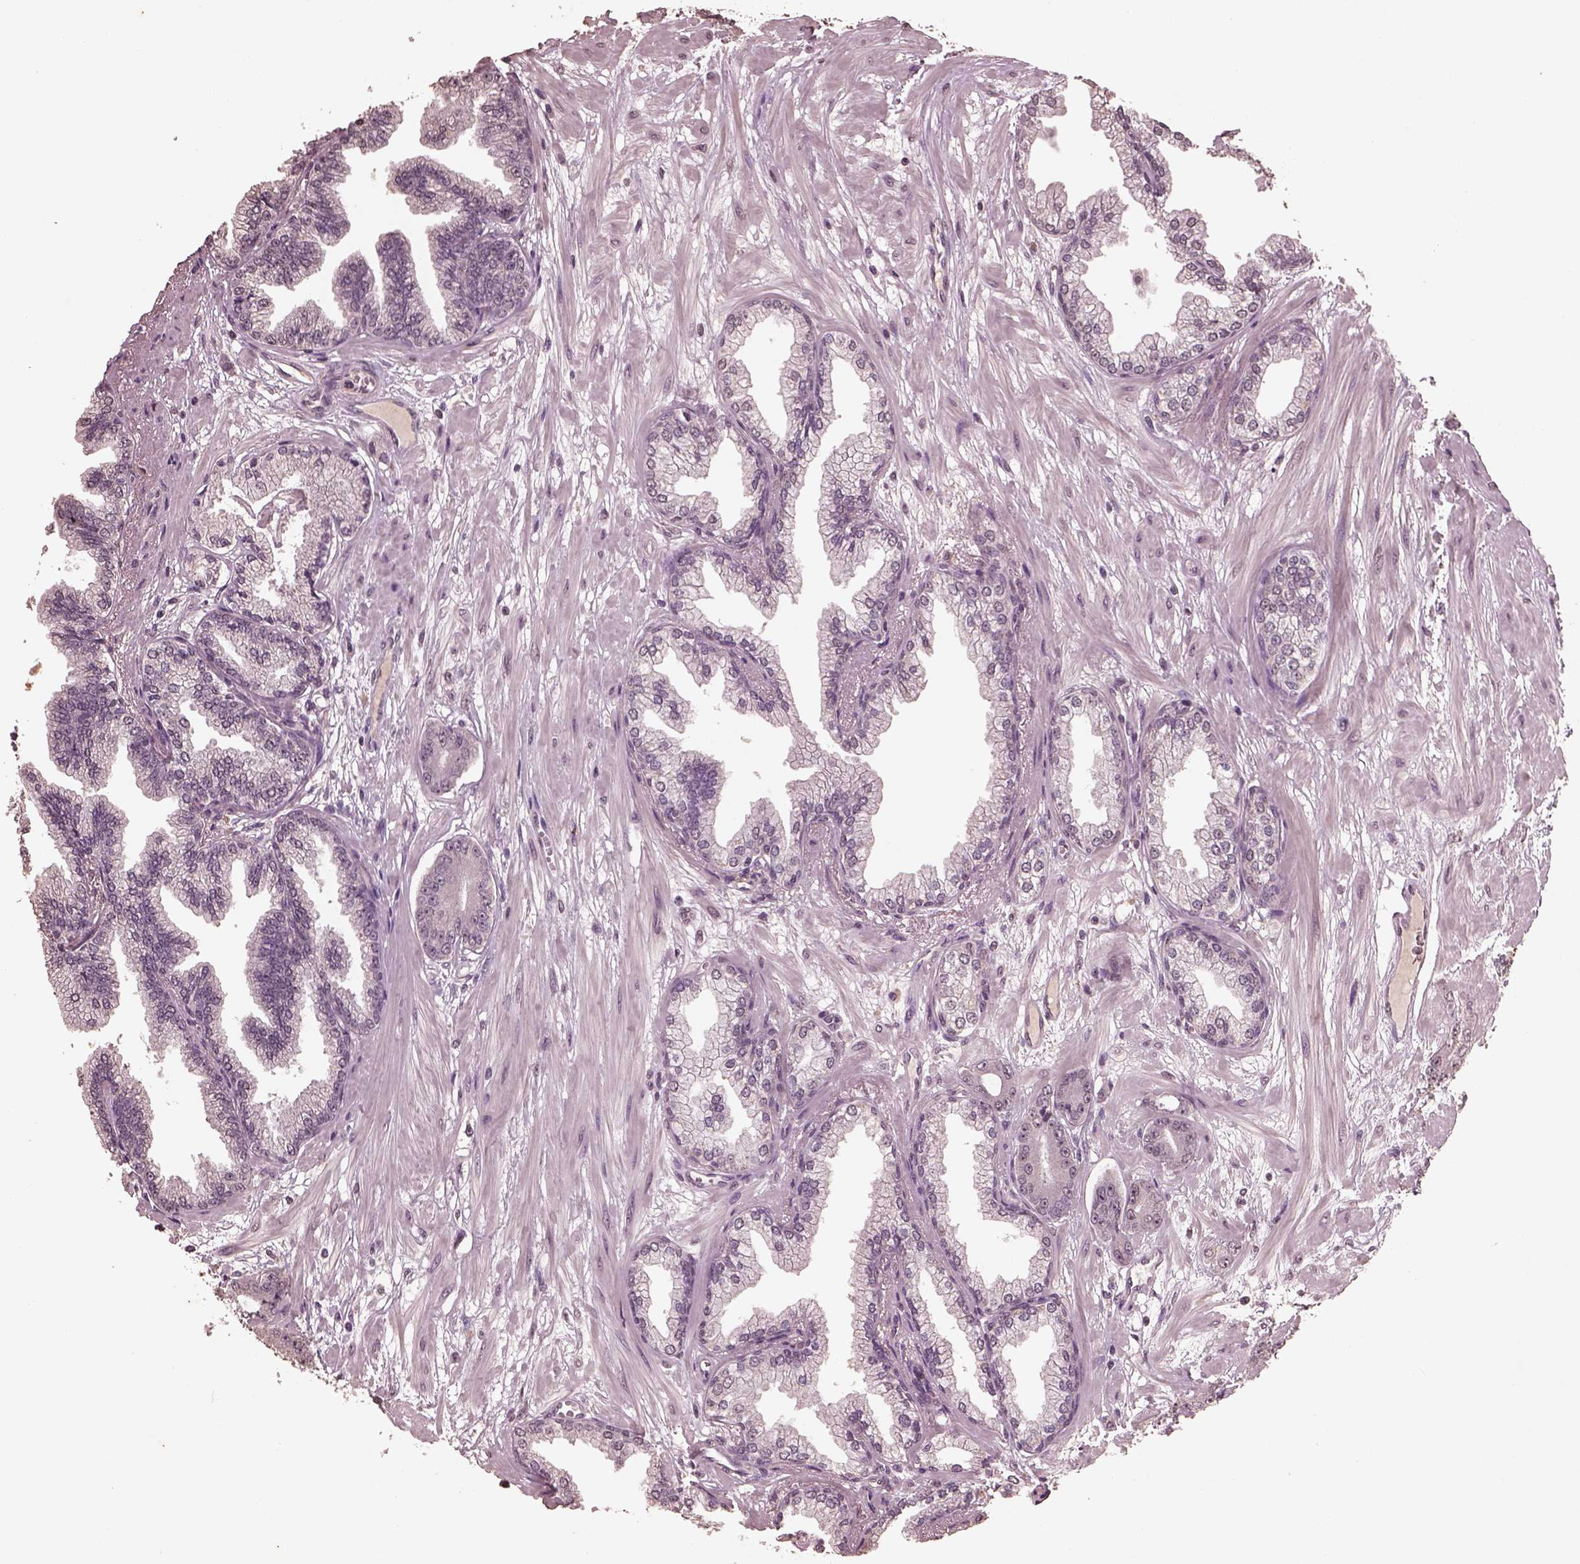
{"staining": {"intensity": "negative", "quantity": "none", "location": "none"}, "tissue": "prostate cancer", "cell_type": "Tumor cells", "image_type": "cancer", "snomed": [{"axis": "morphology", "description": "Adenocarcinoma, Low grade"}, {"axis": "topography", "description": "Prostate"}], "caption": "This is an immunohistochemistry (IHC) micrograph of human prostate cancer (low-grade adenocarcinoma). There is no expression in tumor cells.", "gene": "CPT1C", "patient": {"sex": "male", "age": 64}}